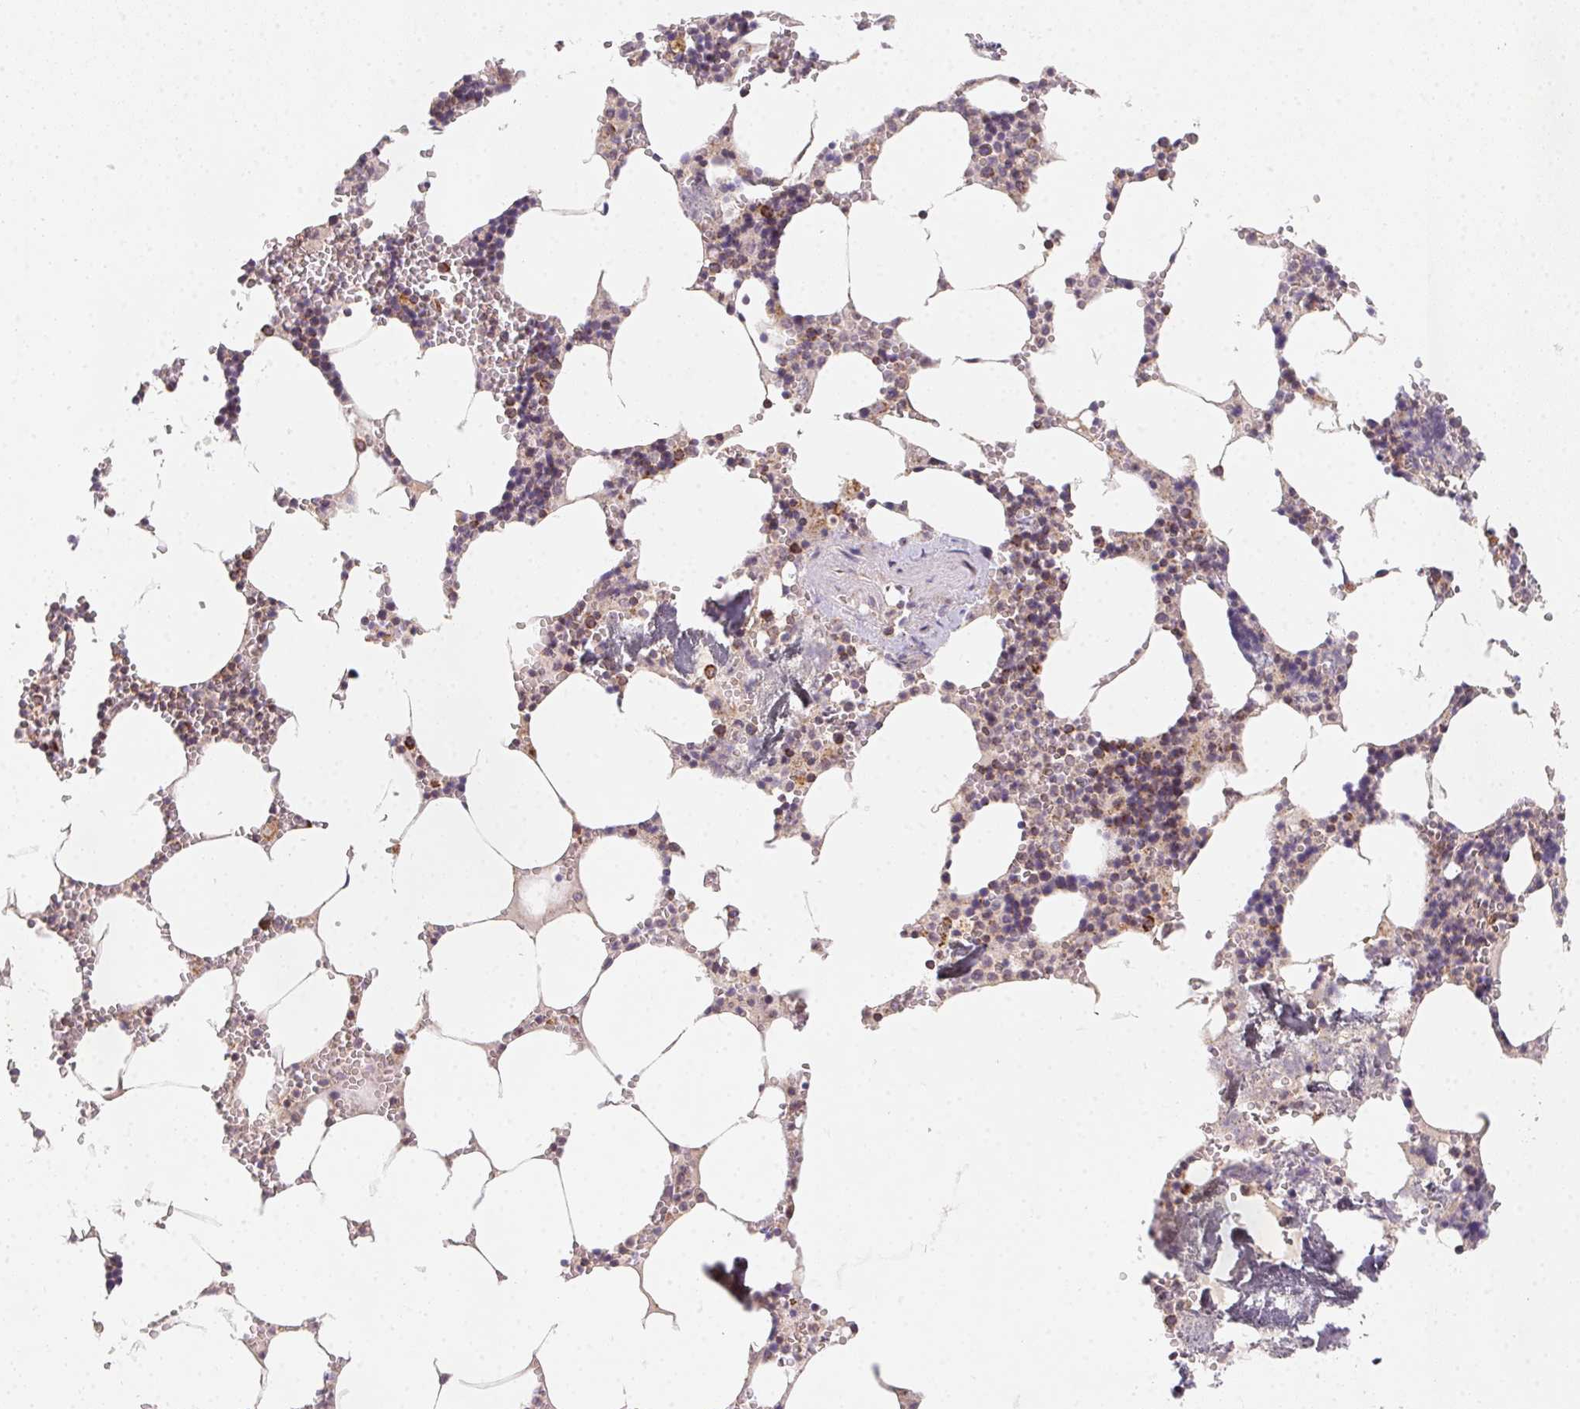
{"staining": {"intensity": "moderate", "quantity": "<25%", "location": "cytoplasmic/membranous"}, "tissue": "bone marrow", "cell_type": "Hematopoietic cells", "image_type": "normal", "snomed": [{"axis": "morphology", "description": "Normal tissue, NOS"}, {"axis": "topography", "description": "Bone marrow"}], "caption": "Immunohistochemical staining of benign human bone marrow shows <25% levels of moderate cytoplasmic/membranous protein positivity in about <25% of hematopoietic cells.", "gene": "NDUFS6", "patient": {"sex": "male", "age": 54}}